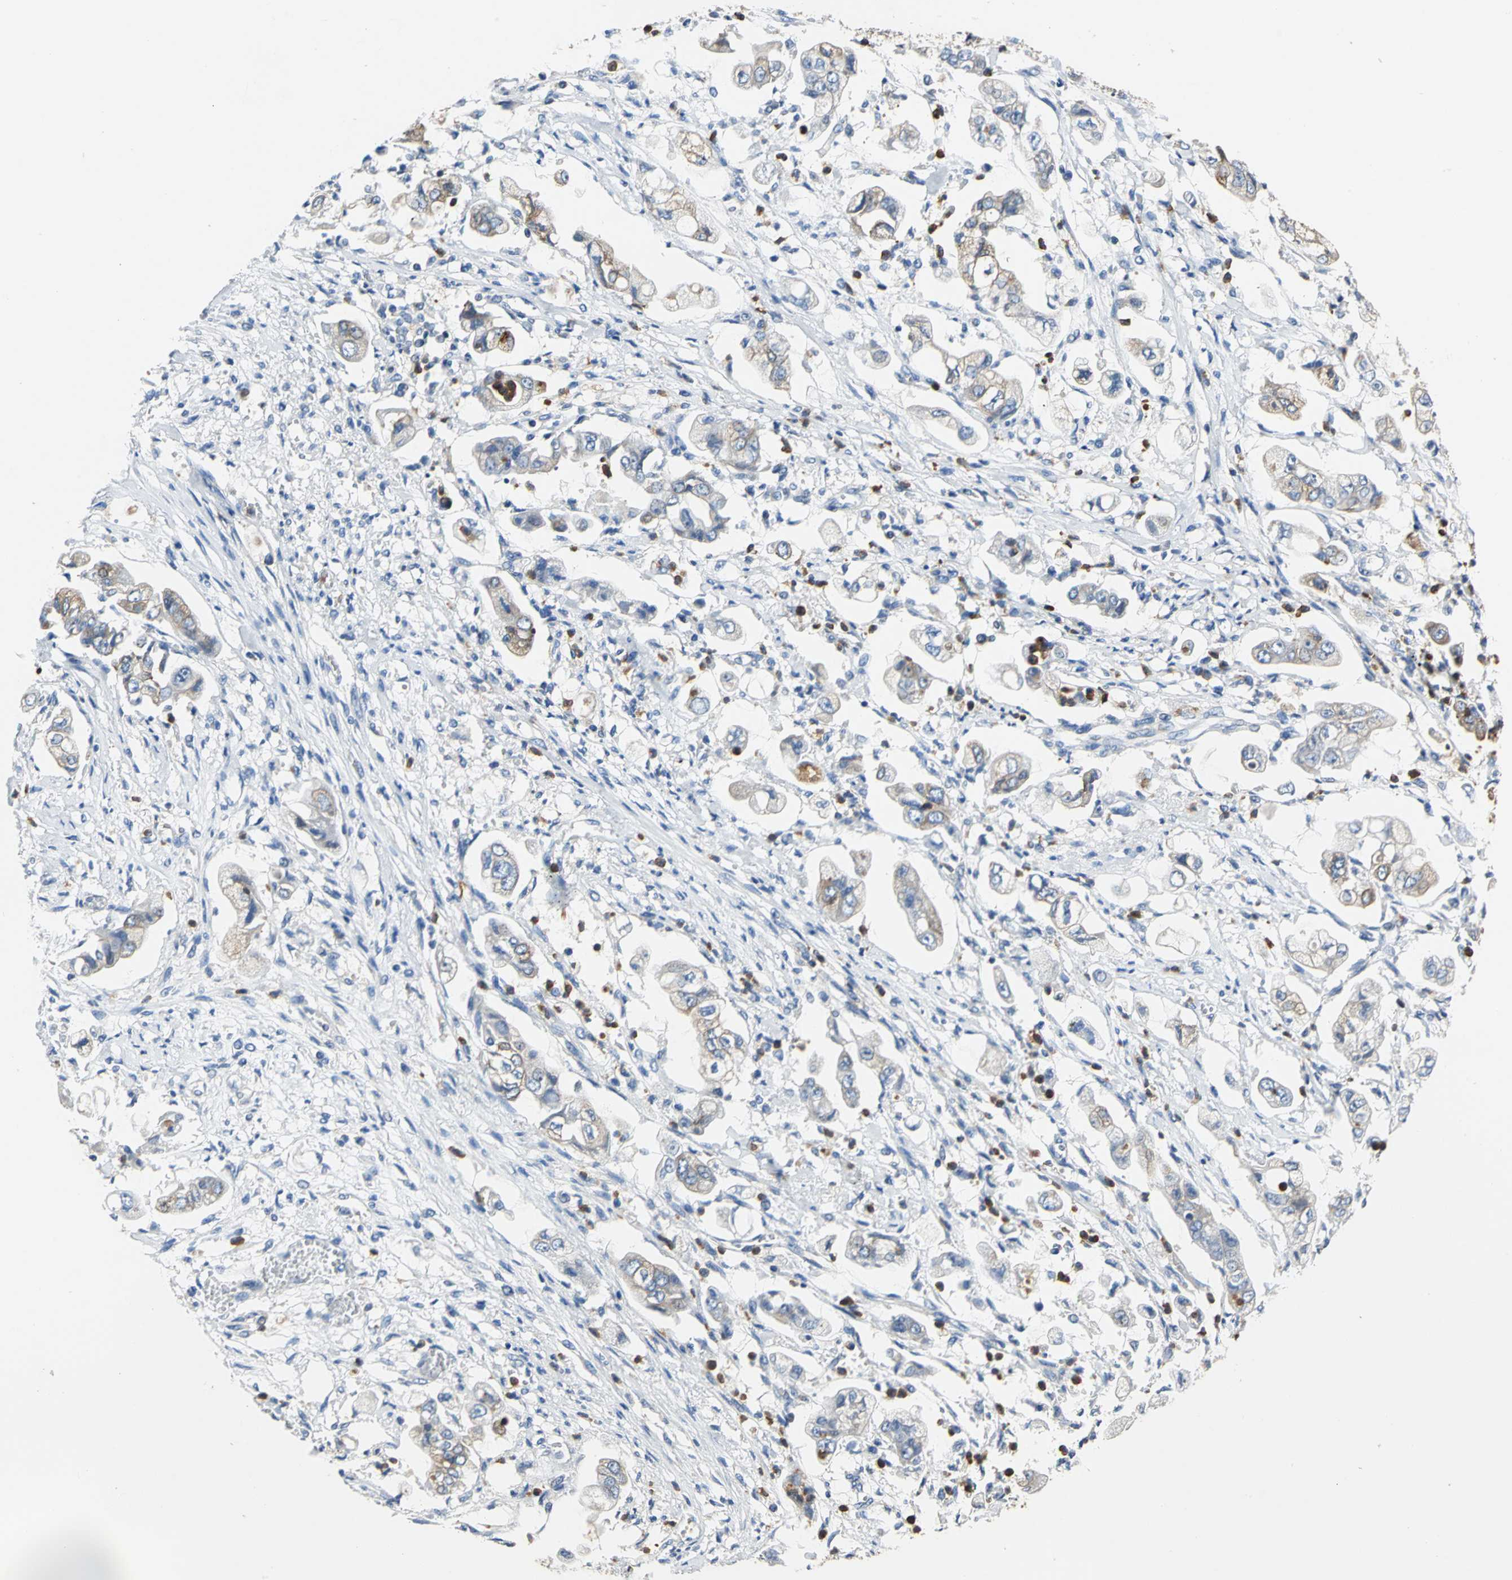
{"staining": {"intensity": "moderate", "quantity": ">75%", "location": "cytoplasmic/membranous"}, "tissue": "stomach cancer", "cell_type": "Tumor cells", "image_type": "cancer", "snomed": [{"axis": "morphology", "description": "Adenocarcinoma, NOS"}, {"axis": "topography", "description": "Stomach"}], "caption": "Immunohistochemical staining of human stomach adenocarcinoma displays medium levels of moderate cytoplasmic/membranous staining in approximately >75% of tumor cells.", "gene": "SEPTIN6", "patient": {"sex": "male", "age": 62}}